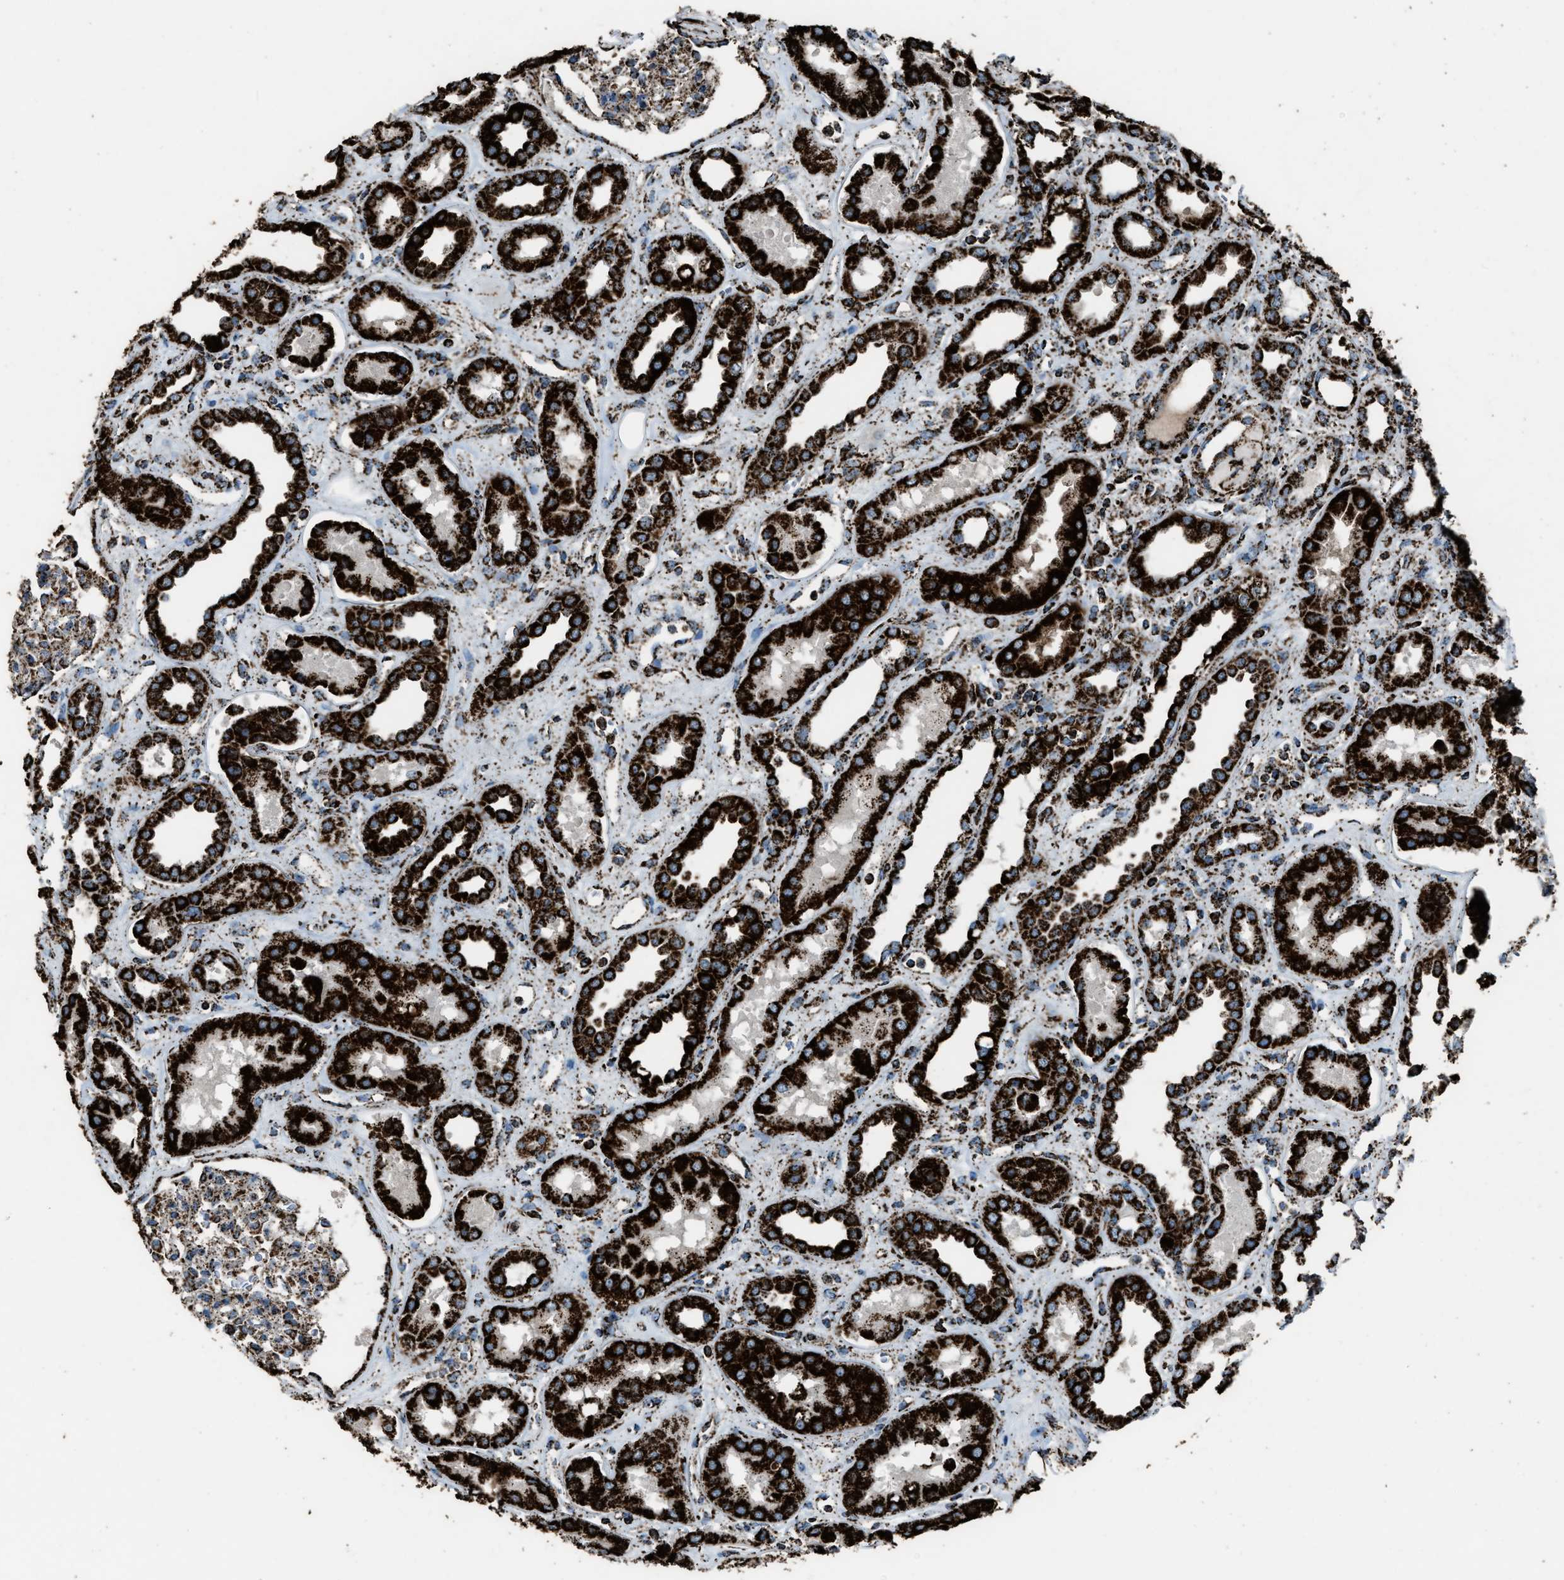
{"staining": {"intensity": "moderate", "quantity": ">75%", "location": "cytoplasmic/membranous"}, "tissue": "kidney", "cell_type": "Cells in glomeruli", "image_type": "normal", "snomed": [{"axis": "morphology", "description": "Normal tissue, NOS"}, {"axis": "topography", "description": "Kidney"}], "caption": "Approximately >75% of cells in glomeruli in unremarkable kidney reveal moderate cytoplasmic/membranous protein staining as visualized by brown immunohistochemical staining.", "gene": "MDH2", "patient": {"sex": "male", "age": 59}}